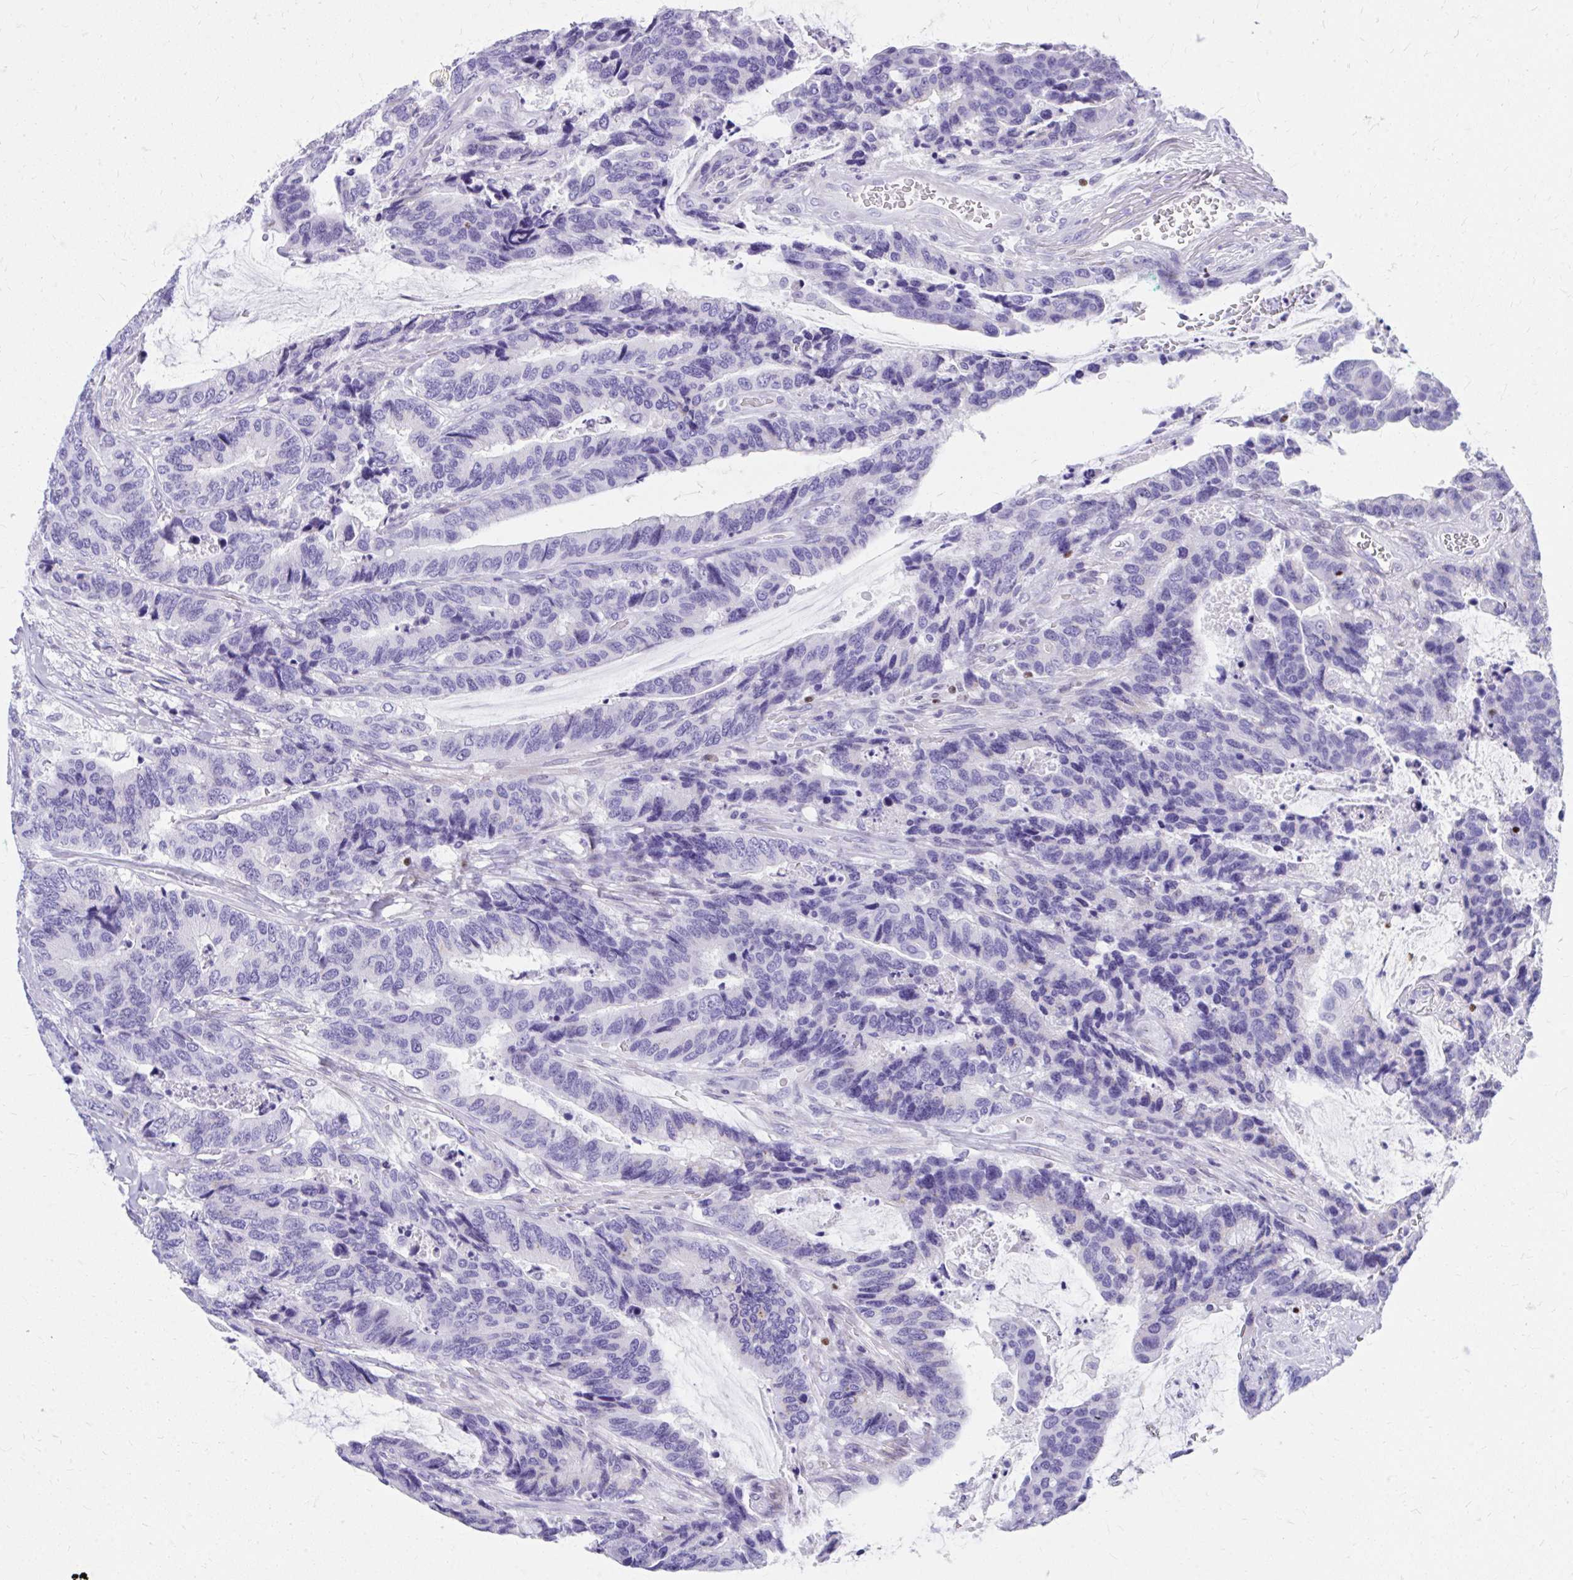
{"staining": {"intensity": "negative", "quantity": "none", "location": "none"}, "tissue": "colorectal cancer", "cell_type": "Tumor cells", "image_type": "cancer", "snomed": [{"axis": "morphology", "description": "Adenocarcinoma, NOS"}, {"axis": "topography", "description": "Rectum"}], "caption": "High power microscopy photomicrograph of an IHC micrograph of colorectal cancer, revealing no significant positivity in tumor cells. (DAB (3,3'-diaminobenzidine) IHC, high magnification).", "gene": "RUNX3", "patient": {"sex": "female", "age": 59}}